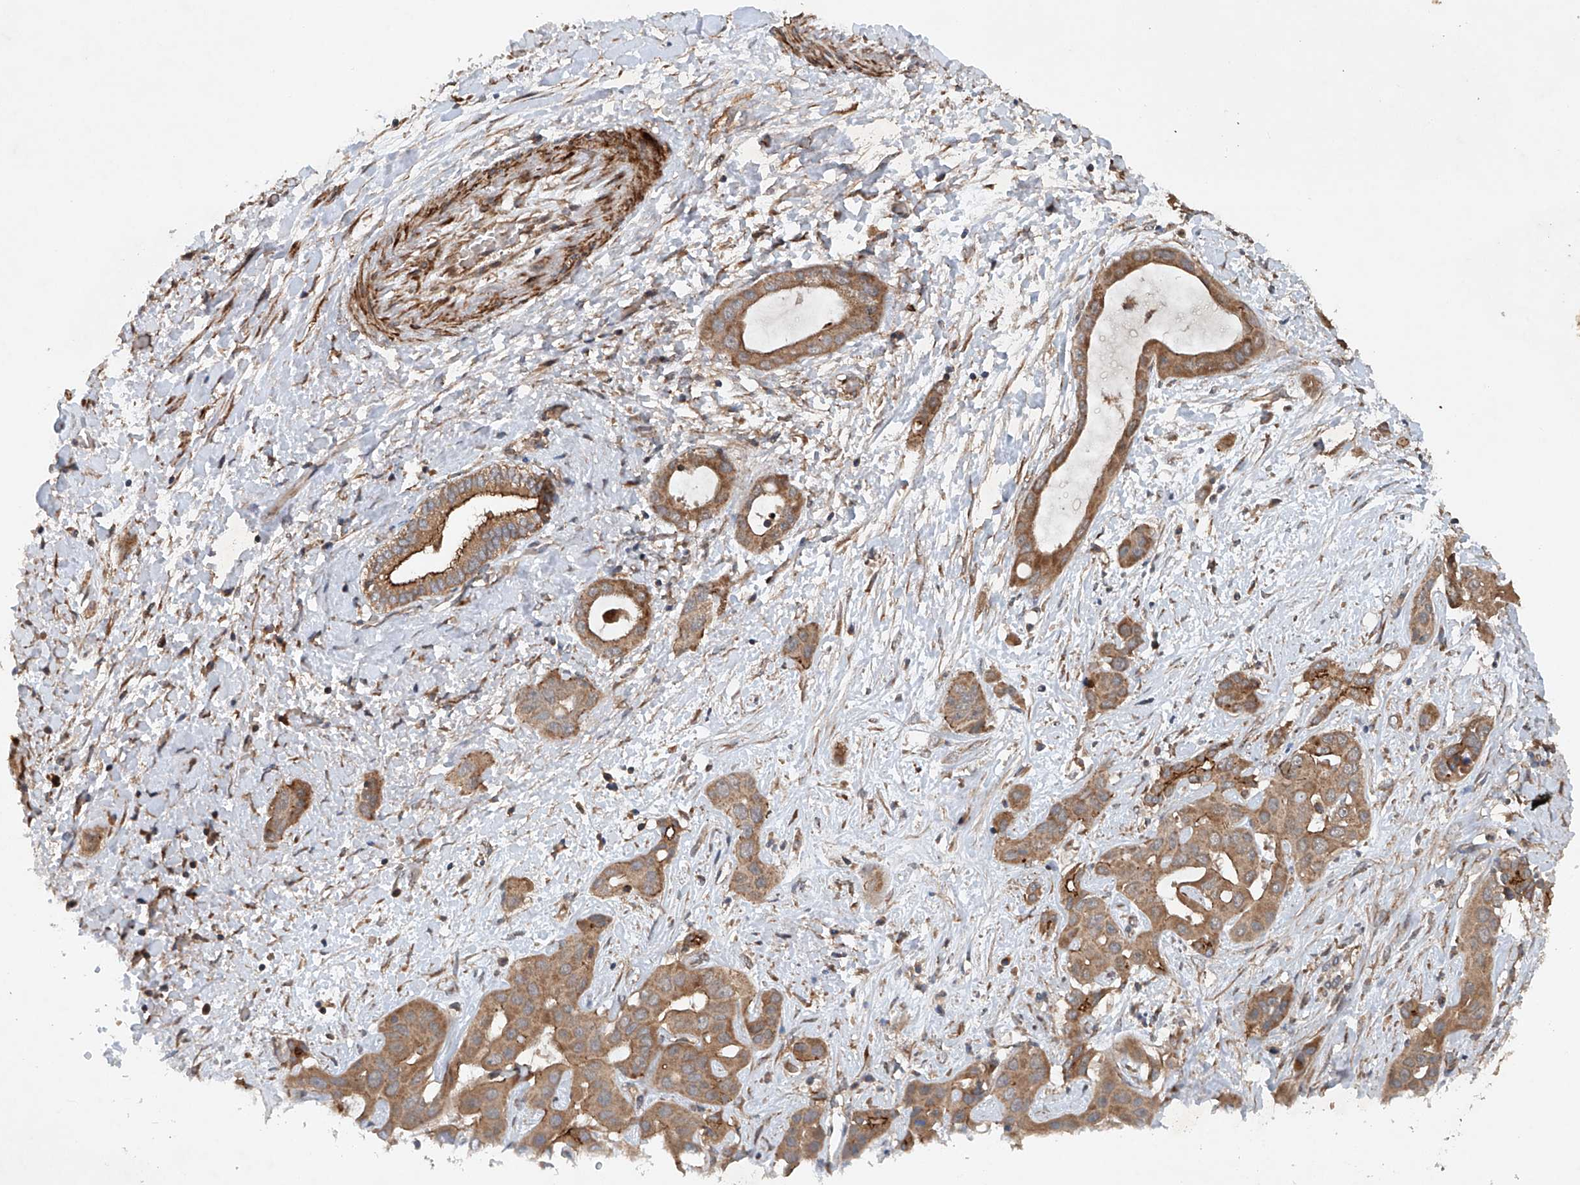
{"staining": {"intensity": "moderate", "quantity": ">75%", "location": "cytoplasmic/membranous"}, "tissue": "liver cancer", "cell_type": "Tumor cells", "image_type": "cancer", "snomed": [{"axis": "morphology", "description": "Cholangiocarcinoma"}, {"axis": "topography", "description": "Liver"}], "caption": "Liver cholangiocarcinoma stained for a protein (brown) exhibits moderate cytoplasmic/membranous positive positivity in approximately >75% of tumor cells.", "gene": "CEP85L", "patient": {"sex": "female", "age": 52}}